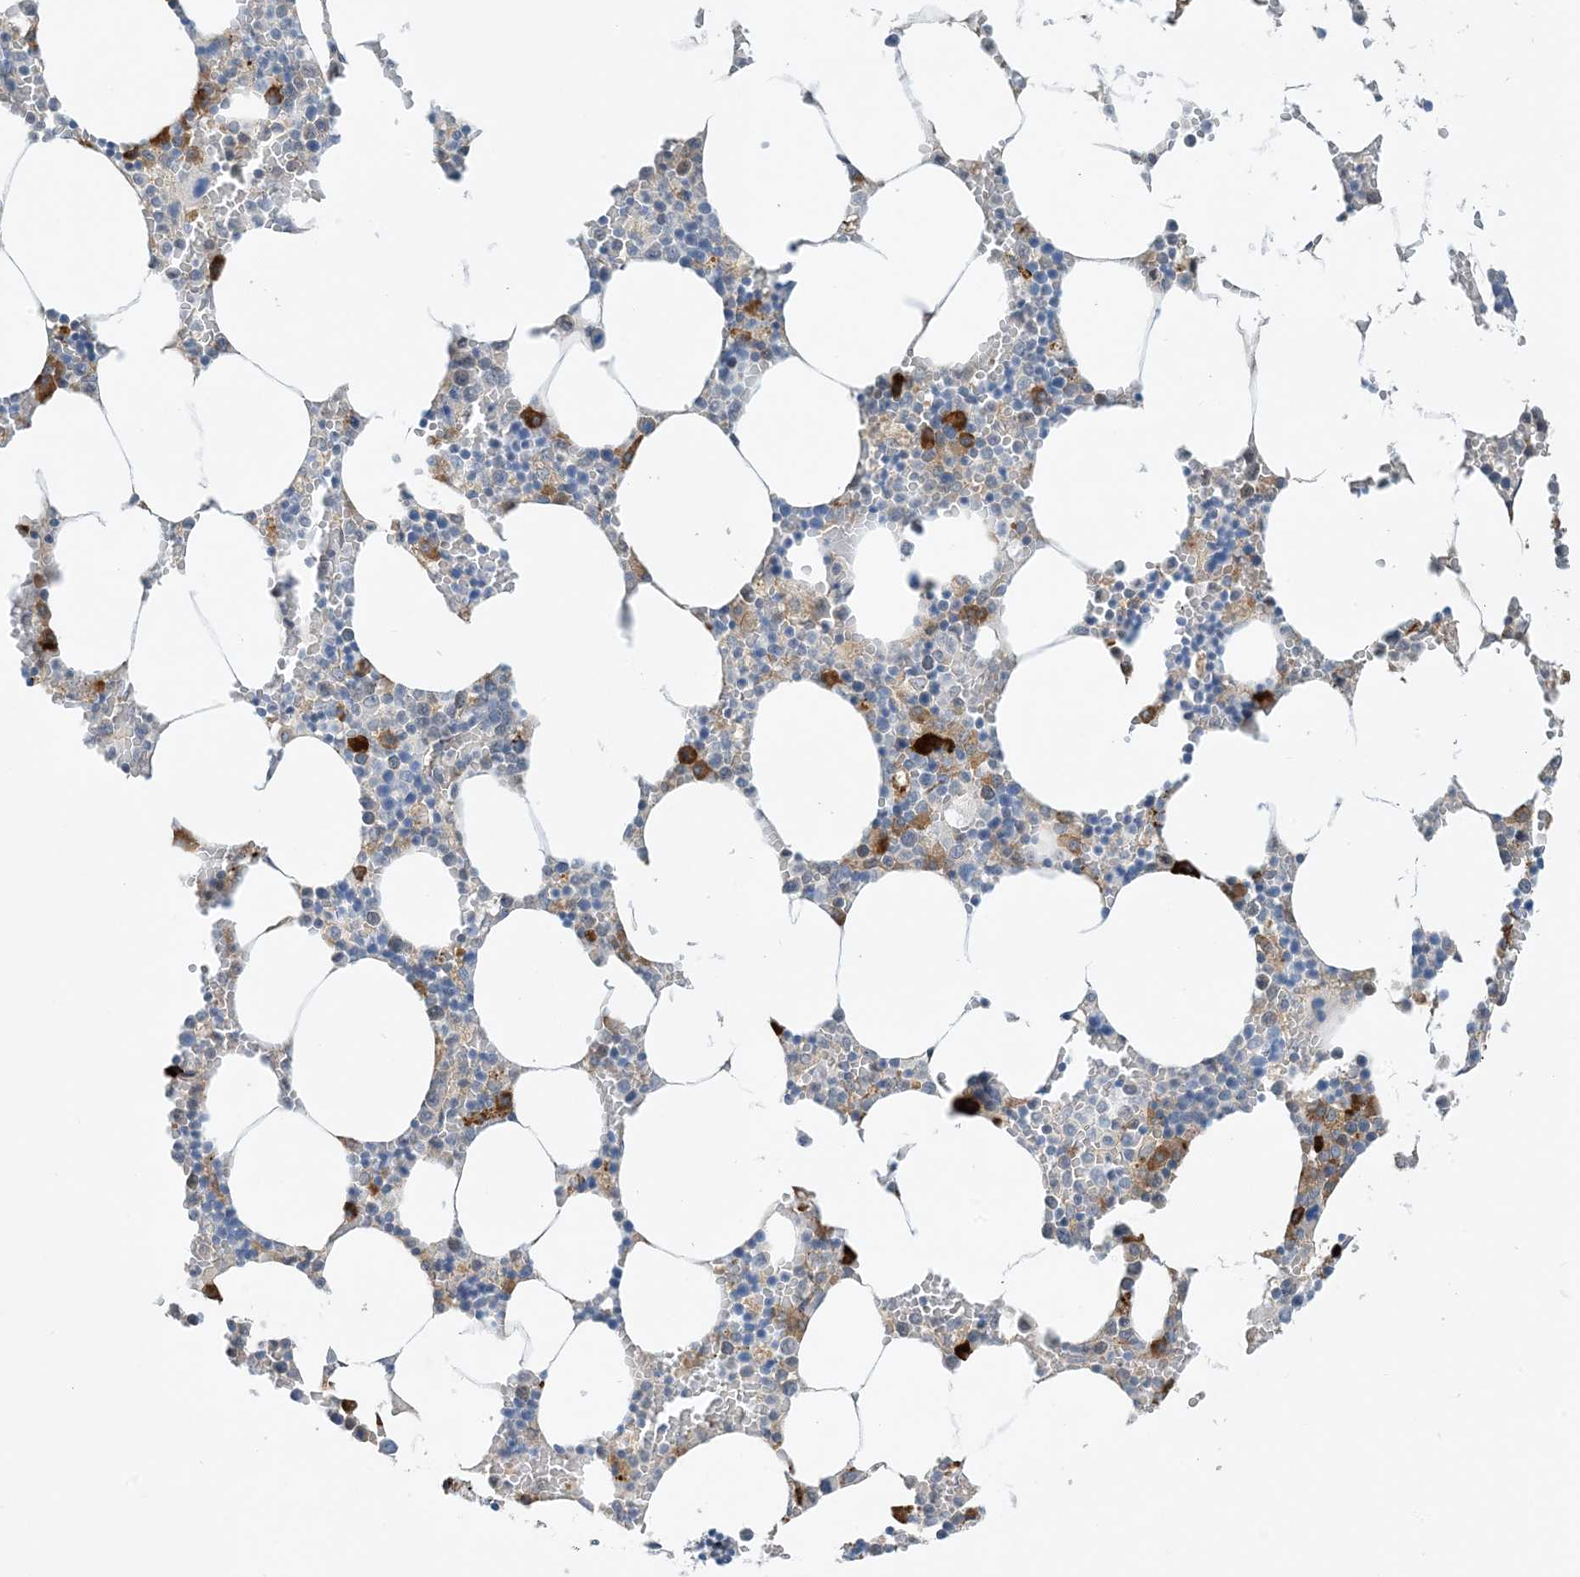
{"staining": {"intensity": "strong", "quantity": "<25%", "location": "cytoplasmic/membranous"}, "tissue": "bone marrow", "cell_type": "Hematopoietic cells", "image_type": "normal", "snomed": [{"axis": "morphology", "description": "Normal tissue, NOS"}, {"axis": "topography", "description": "Bone marrow"}], "caption": "Immunohistochemistry (IHC) image of benign bone marrow: bone marrow stained using immunohistochemistry displays medium levels of strong protein expression localized specifically in the cytoplasmic/membranous of hematopoietic cells, appearing as a cytoplasmic/membranous brown color.", "gene": "PHOSPHO2", "patient": {"sex": "male", "age": 70}}